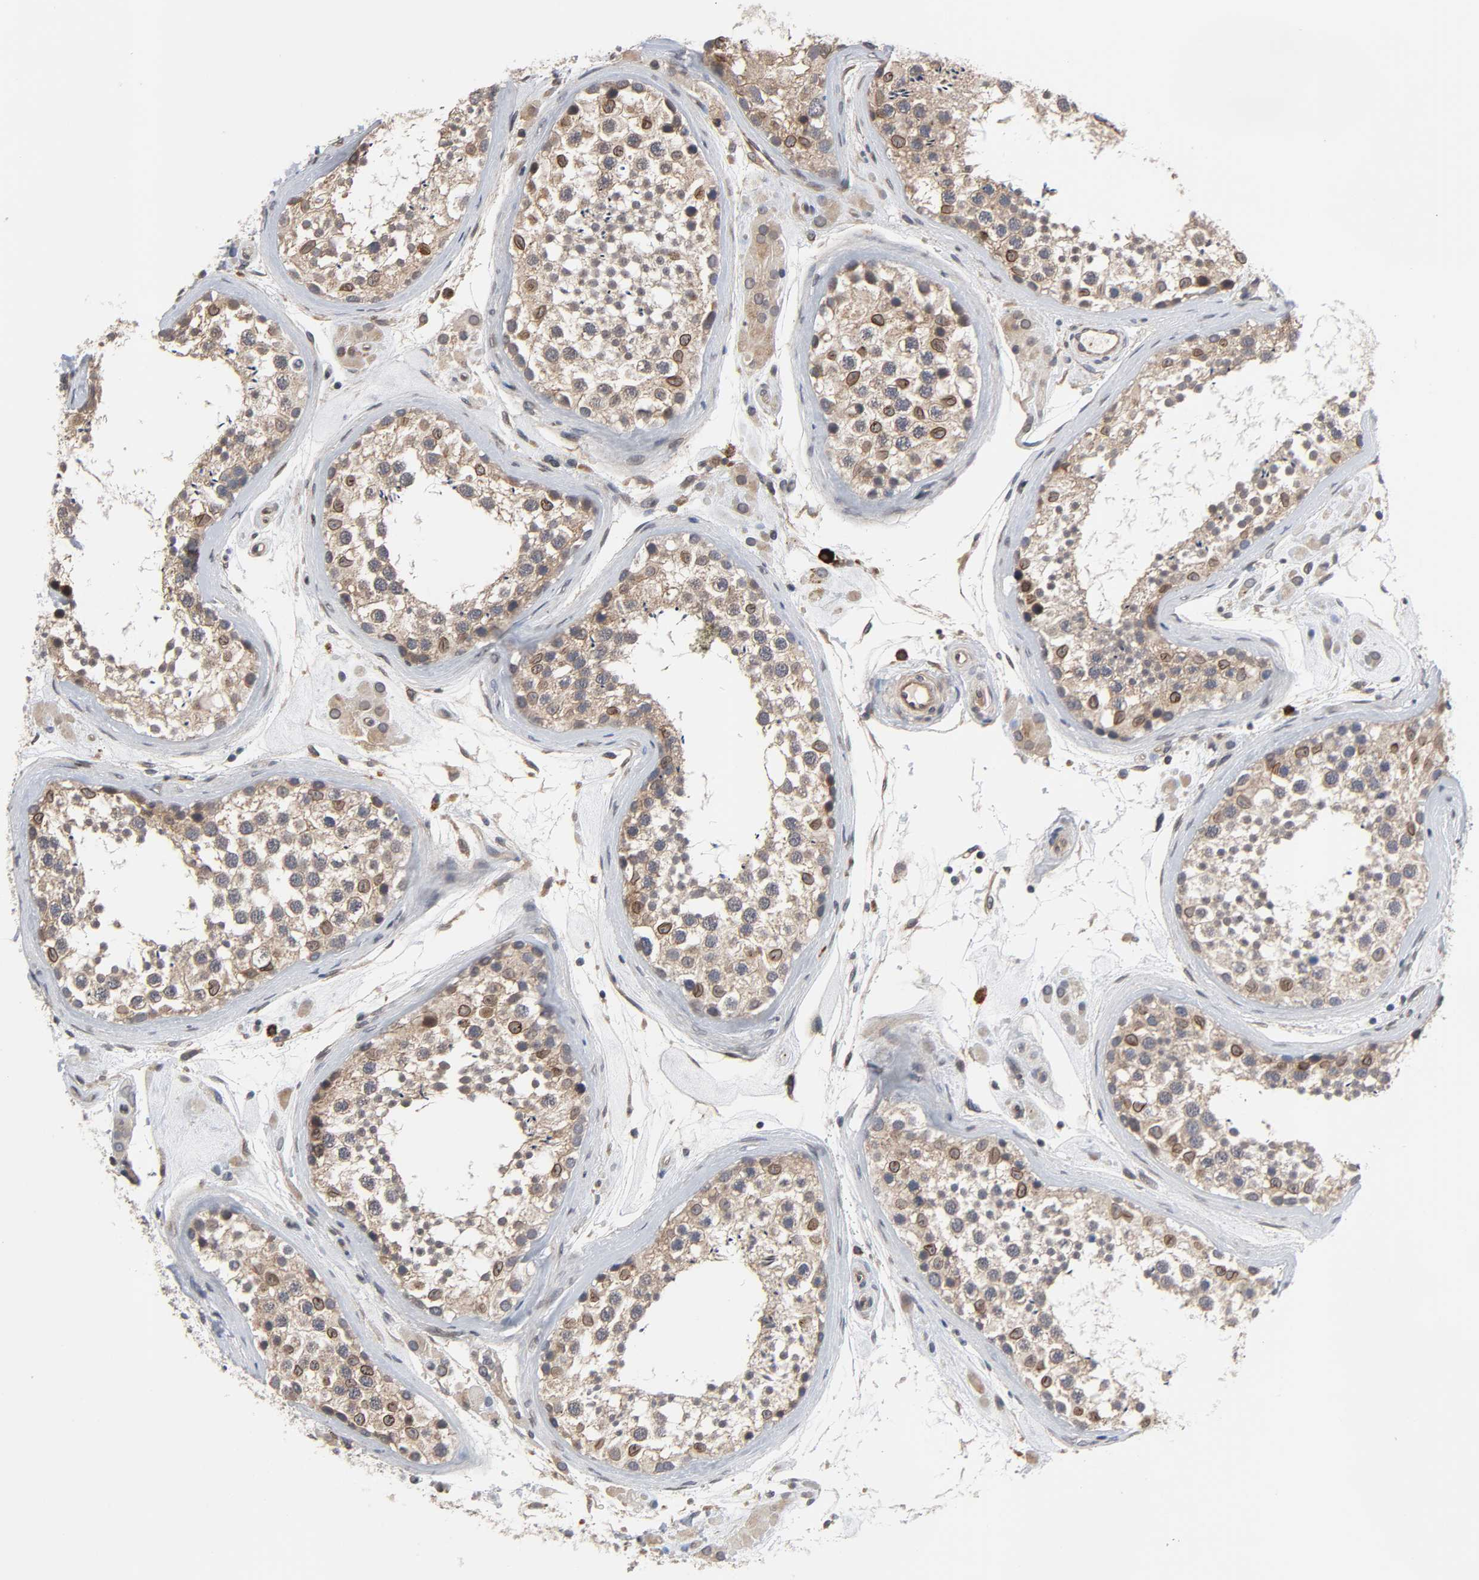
{"staining": {"intensity": "moderate", "quantity": ">75%", "location": "cytoplasmic/membranous,nuclear"}, "tissue": "testis", "cell_type": "Cells in seminiferous ducts", "image_type": "normal", "snomed": [{"axis": "morphology", "description": "Normal tissue, NOS"}, {"axis": "topography", "description": "Testis"}], "caption": "Protein expression analysis of benign human testis reveals moderate cytoplasmic/membranous,nuclear positivity in about >75% of cells in seminiferous ducts. The staining is performed using DAB brown chromogen to label protein expression. The nuclei are counter-stained blue using hematoxylin.", "gene": "CCDC175", "patient": {"sex": "male", "age": 46}}